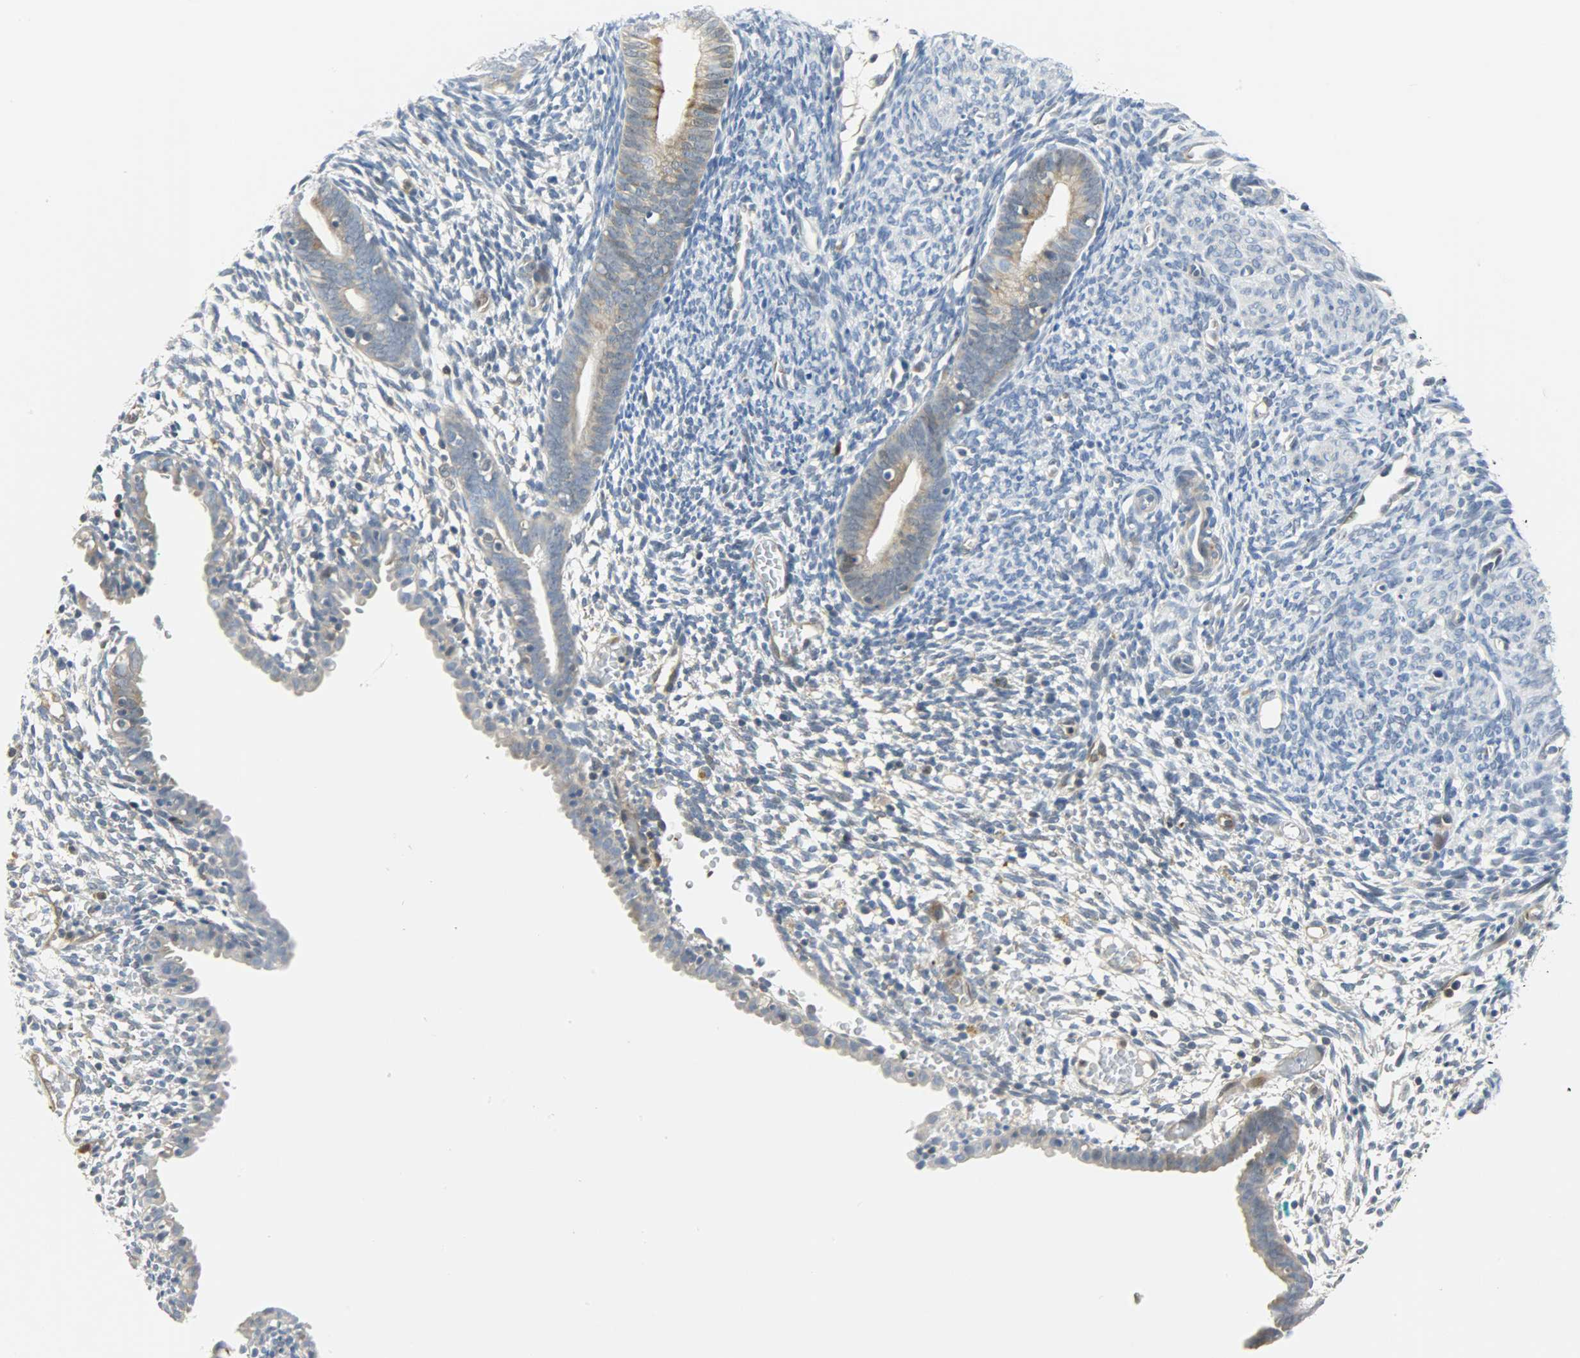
{"staining": {"intensity": "negative", "quantity": "none", "location": "none"}, "tissue": "endometrium", "cell_type": "Cells in endometrial stroma", "image_type": "normal", "snomed": [{"axis": "morphology", "description": "Normal tissue, NOS"}, {"axis": "morphology", "description": "Atrophy, NOS"}, {"axis": "topography", "description": "Uterus"}, {"axis": "topography", "description": "Endometrium"}], "caption": "Immunohistochemistry (IHC) image of normal human endometrium stained for a protein (brown), which displays no staining in cells in endometrial stroma. (Stains: DAB (3,3'-diaminobenzidine) immunohistochemistry (IHC) with hematoxylin counter stain, Microscopy: brightfield microscopy at high magnification).", "gene": "EIF4EBP1", "patient": {"sex": "female", "age": 68}}